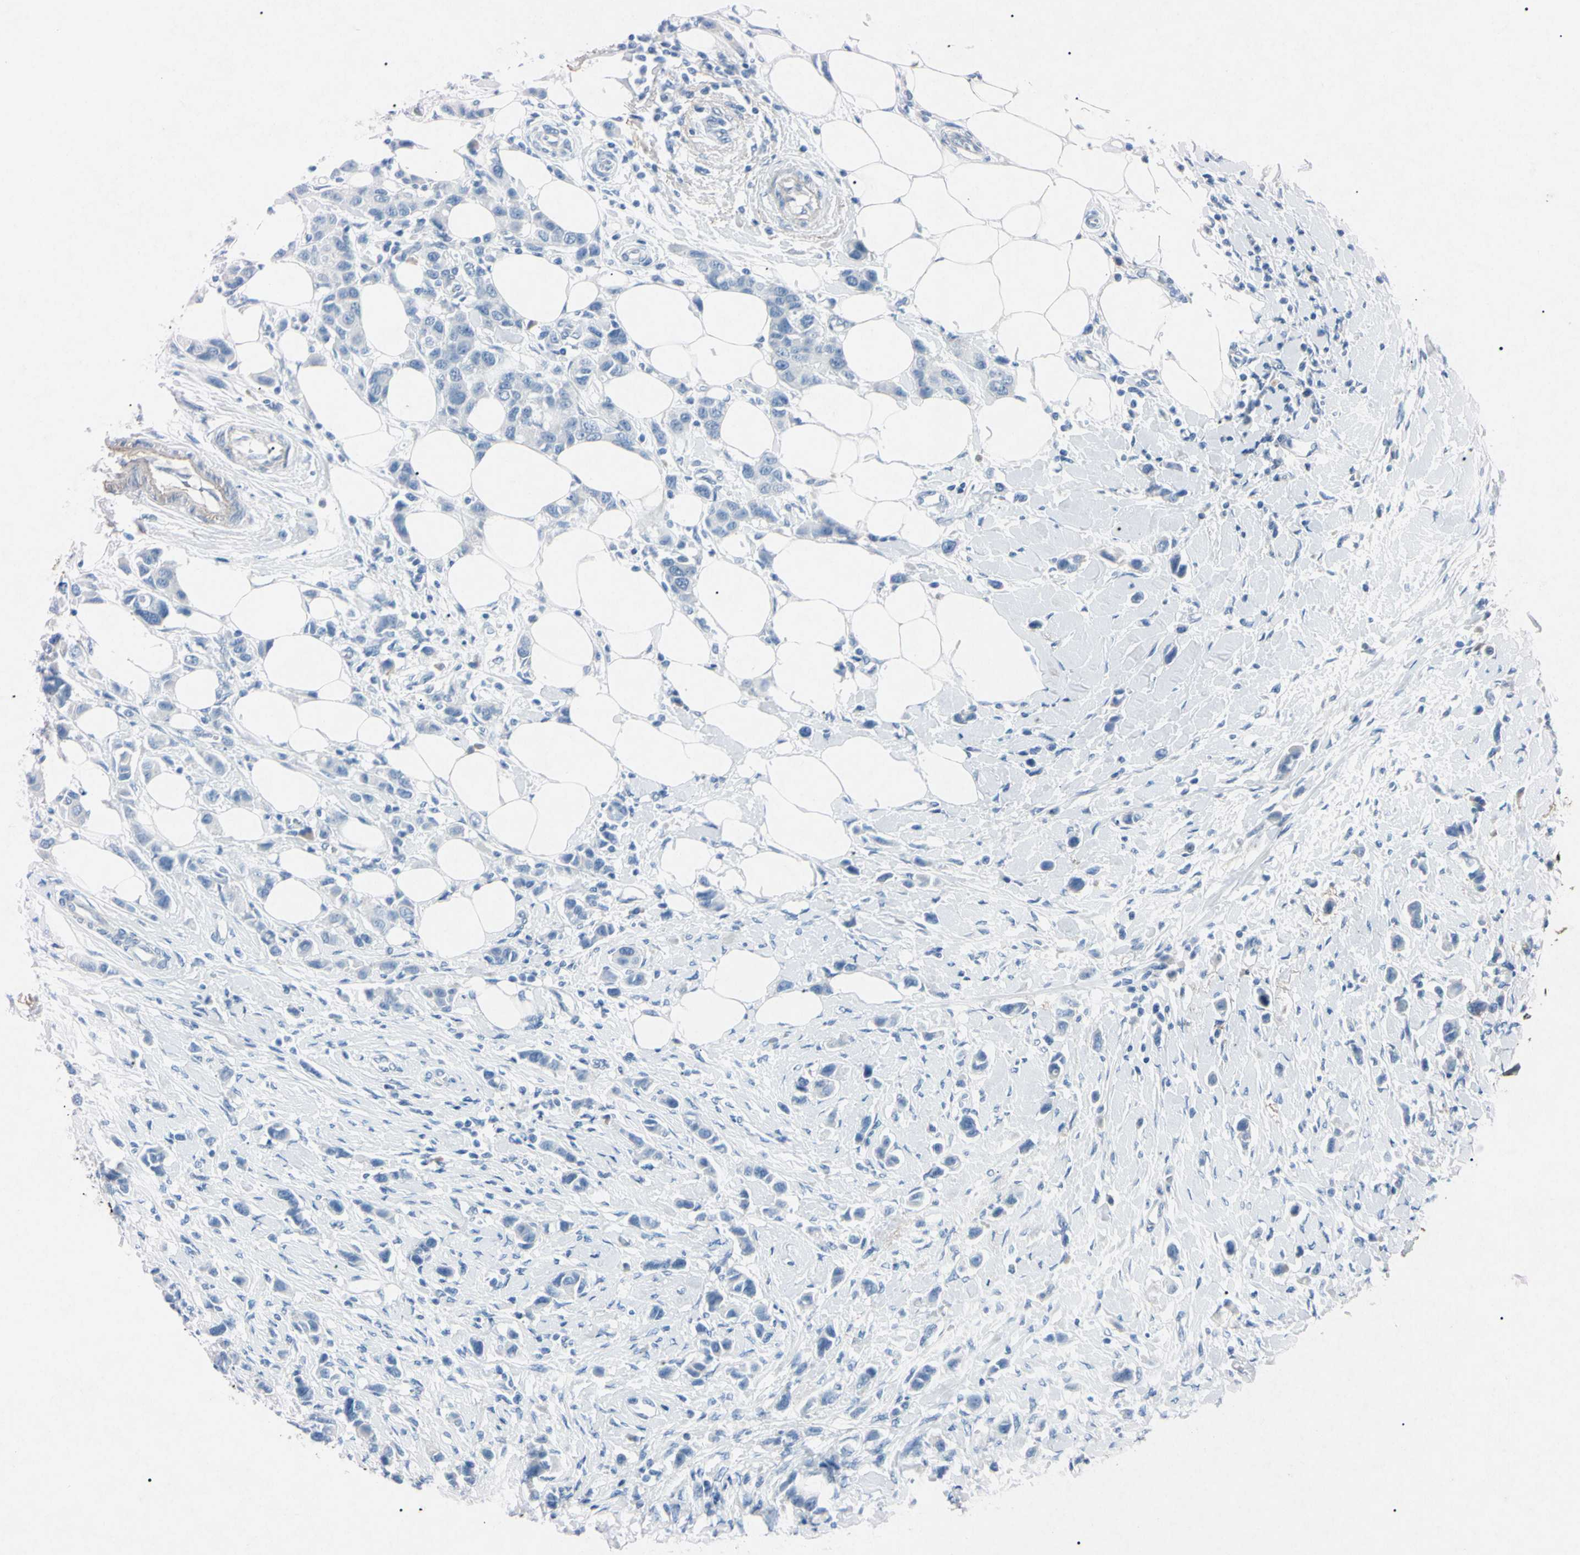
{"staining": {"intensity": "negative", "quantity": "none", "location": "none"}, "tissue": "breast cancer", "cell_type": "Tumor cells", "image_type": "cancer", "snomed": [{"axis": "morphology", "description": "Normal tissue, NOS"}, {"axis": "morphology", "description": "Duct carcinoma"}, {"axis": "topography", "description": "Breast"}], "caption": "DAB immunohistochemical staining of human breast cancer demonstrates no significant expression in tumor cells.", "gene": "ELN", "patient": {"sex": "female", "age": 50}}